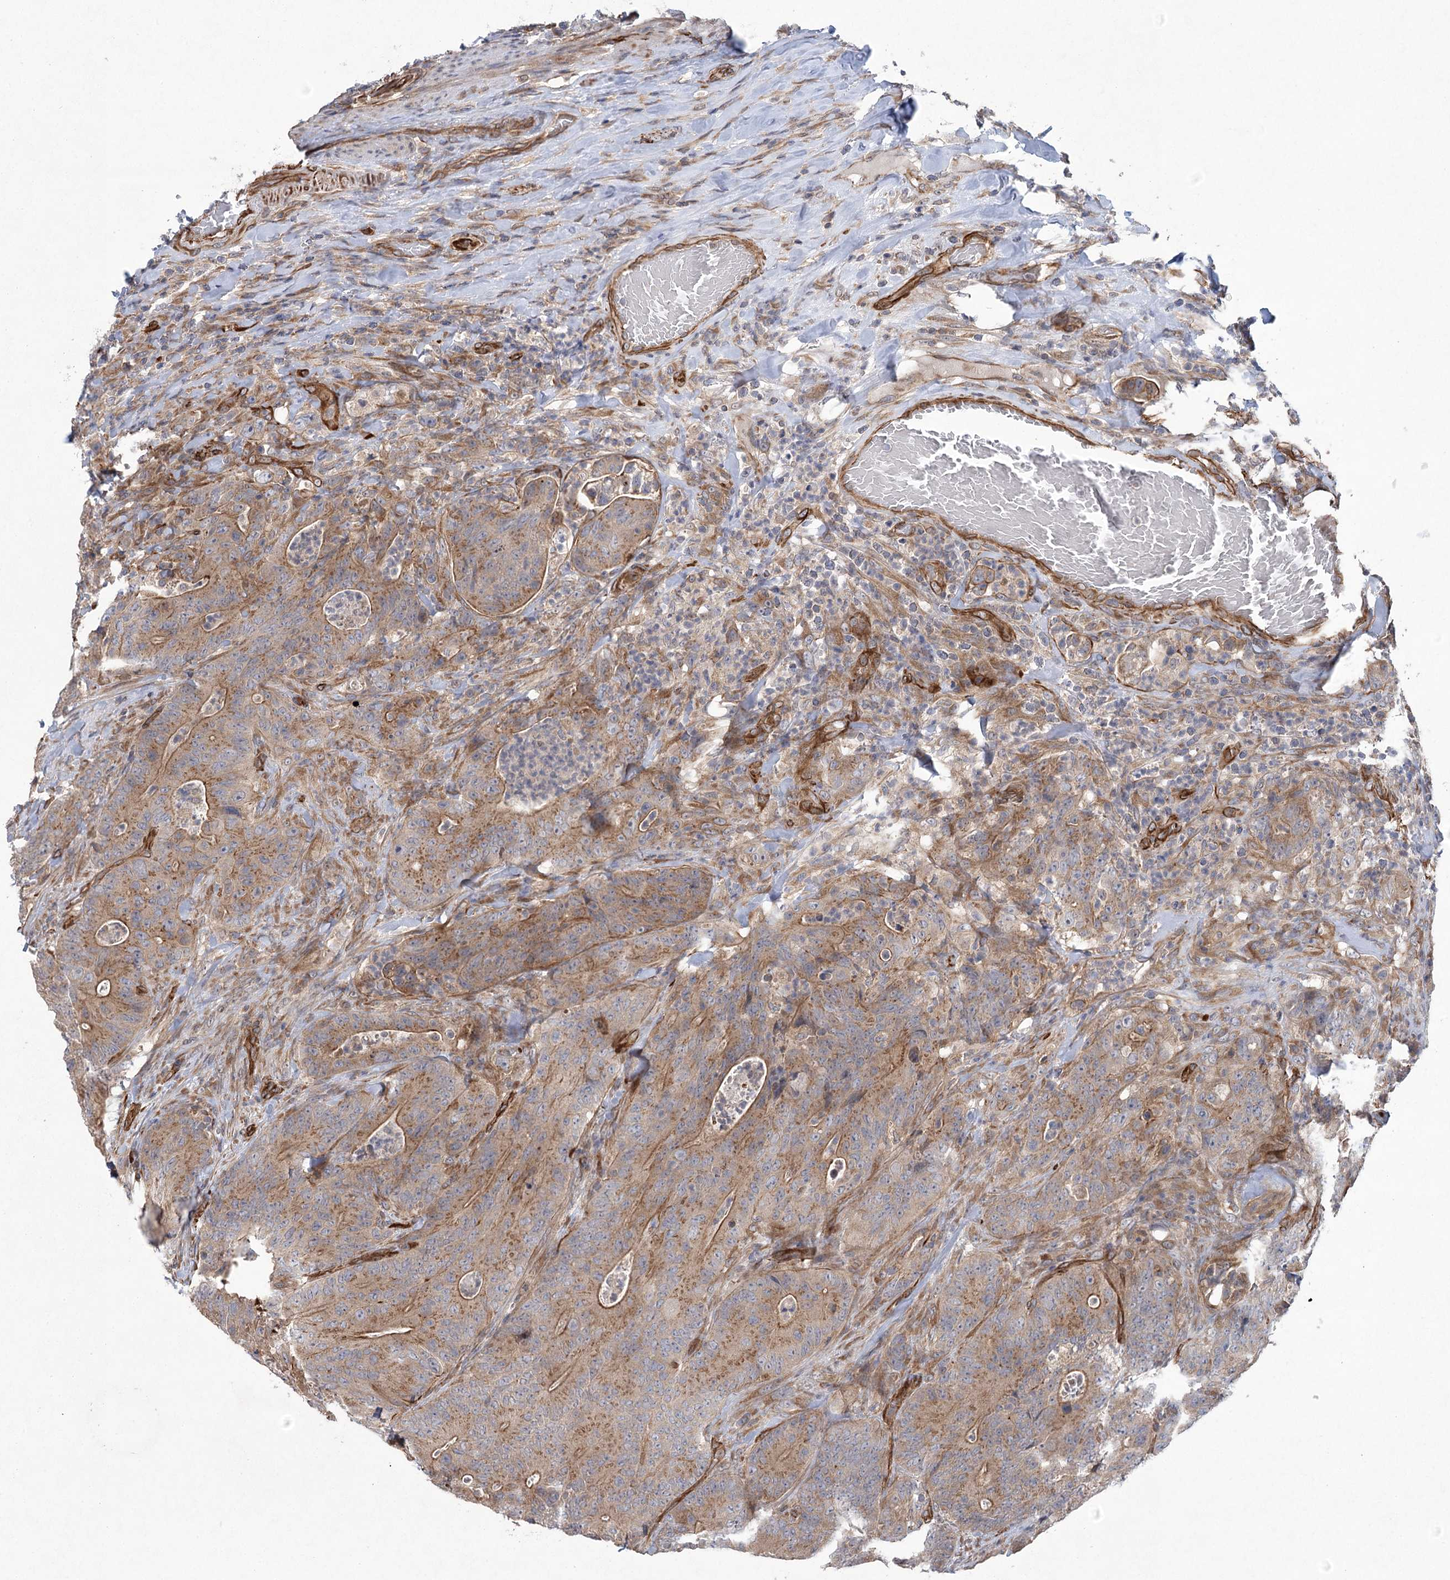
{"staining": {"intensity": "moderate", "quantity": ">75%", "location": "cytoplasmic/membranous"}, "tissue": "colorectal cancer", "cell_type": "Tumor cells", "image_type": "cancer", "snomed": [{"axis": "morphology", "description": "Normal tissue, NOS"}, {"axis": "topography", "description": "Colon"}], "caption": "Immunohistochemical staining of colorectal cancer reveals medium levels of moderate cytoplasmic/membranous protein staining in approximately >75% of tumor cells.", "gene": "RWDD4", "patient": {"sex": "female", "age": 82}}